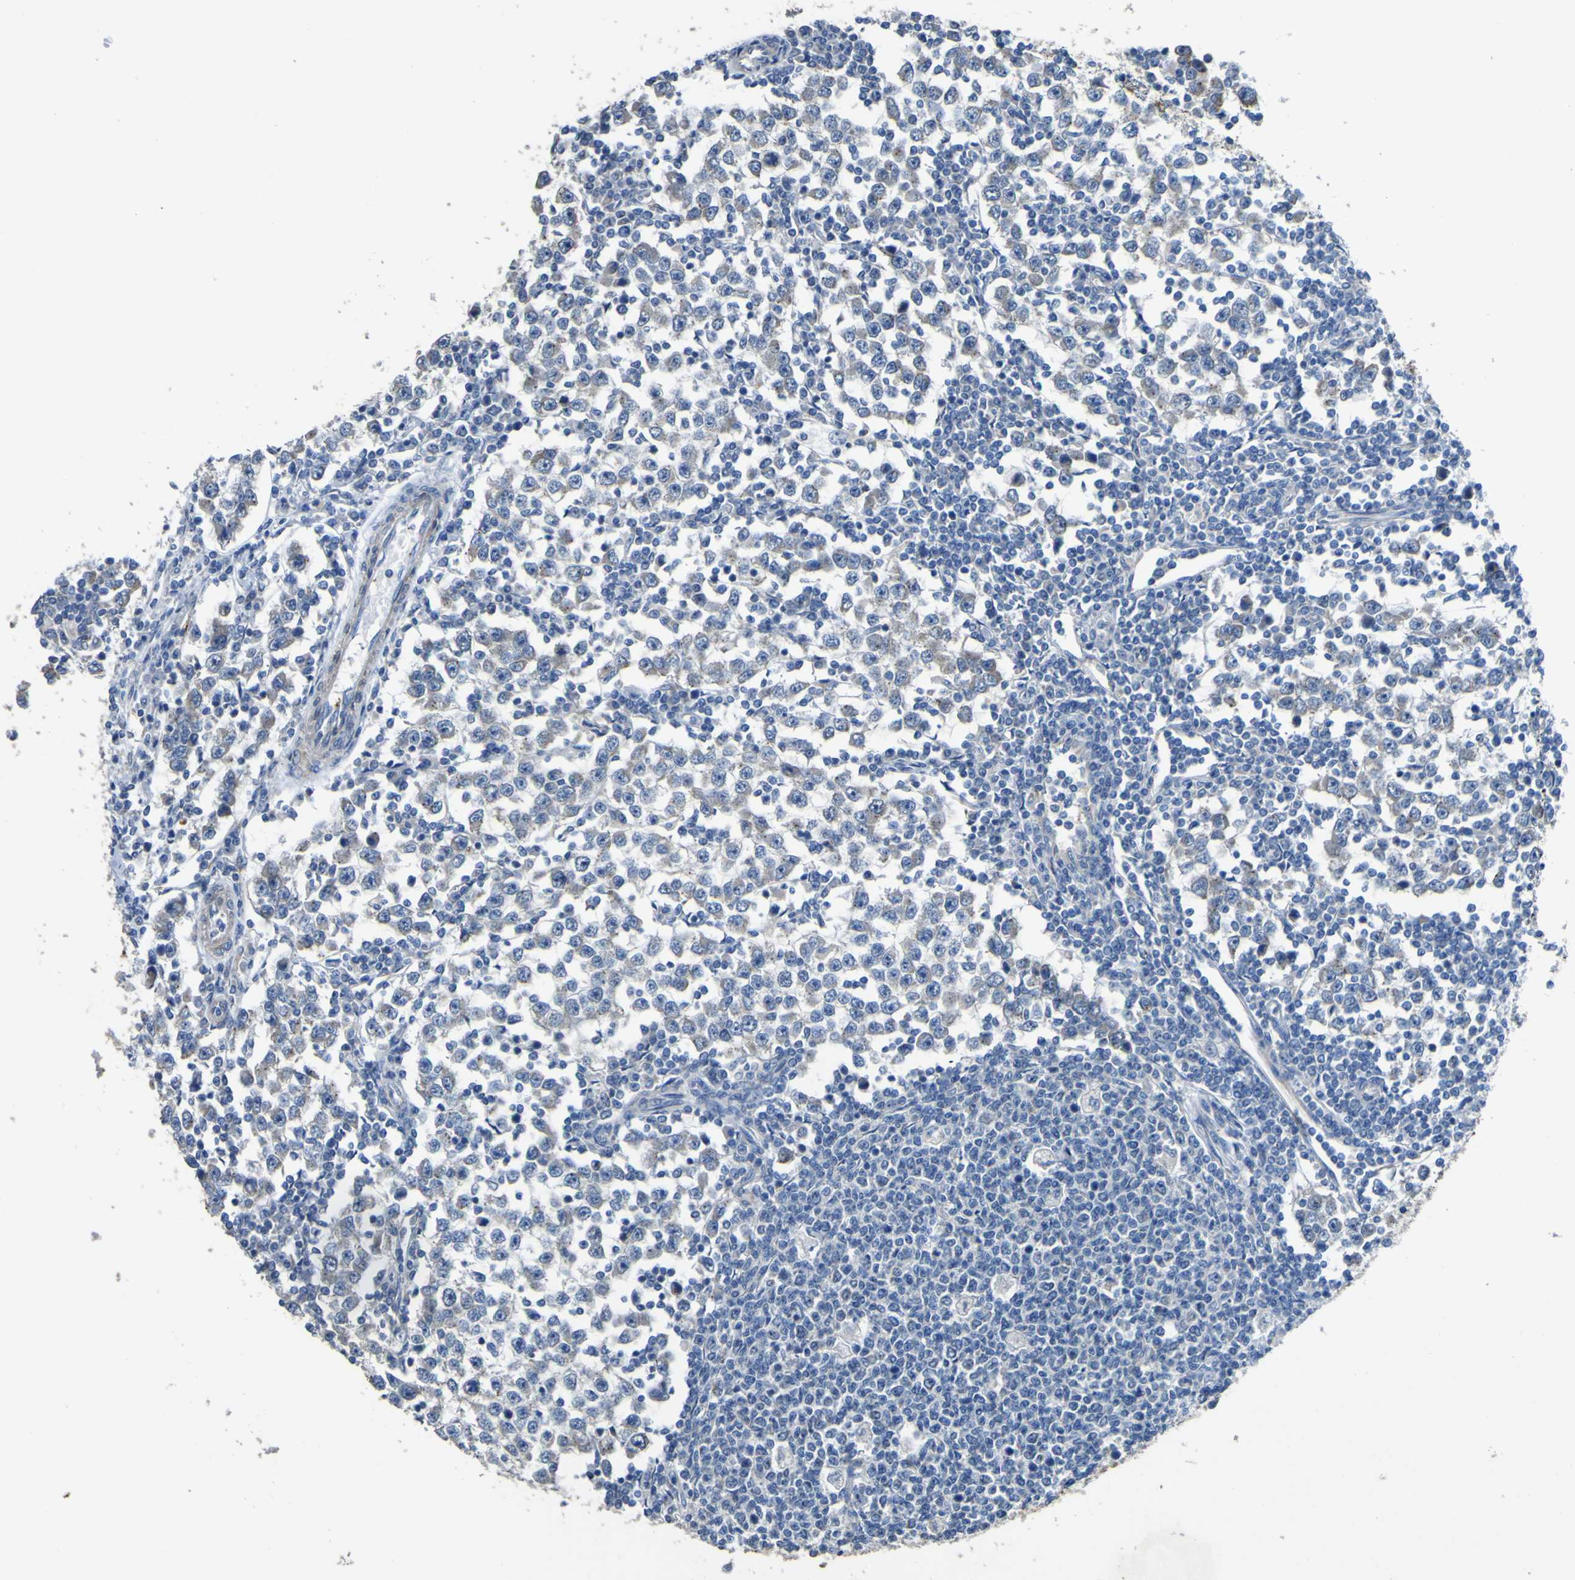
{"staining": {"intensity": "negative", "quantity": "none", "location": "none"}, "tissue": "testis cancer", "cell_type": "Tumor cells", "image_type": "cancer", "snomed": [{"axis": "morphology", "description": "Seminoma, NOS"}, {"axis": "topography", "description": "Testis"}], "caption": "The immunohistochemistry (IHC) image has no significant staining in tumor cells of testis seminoma tissue. (DAB immunohistochemistry (IHC), high magnification).", "gene": "ALDH18A1", "patient": {"sex": "male", "age": 65}}